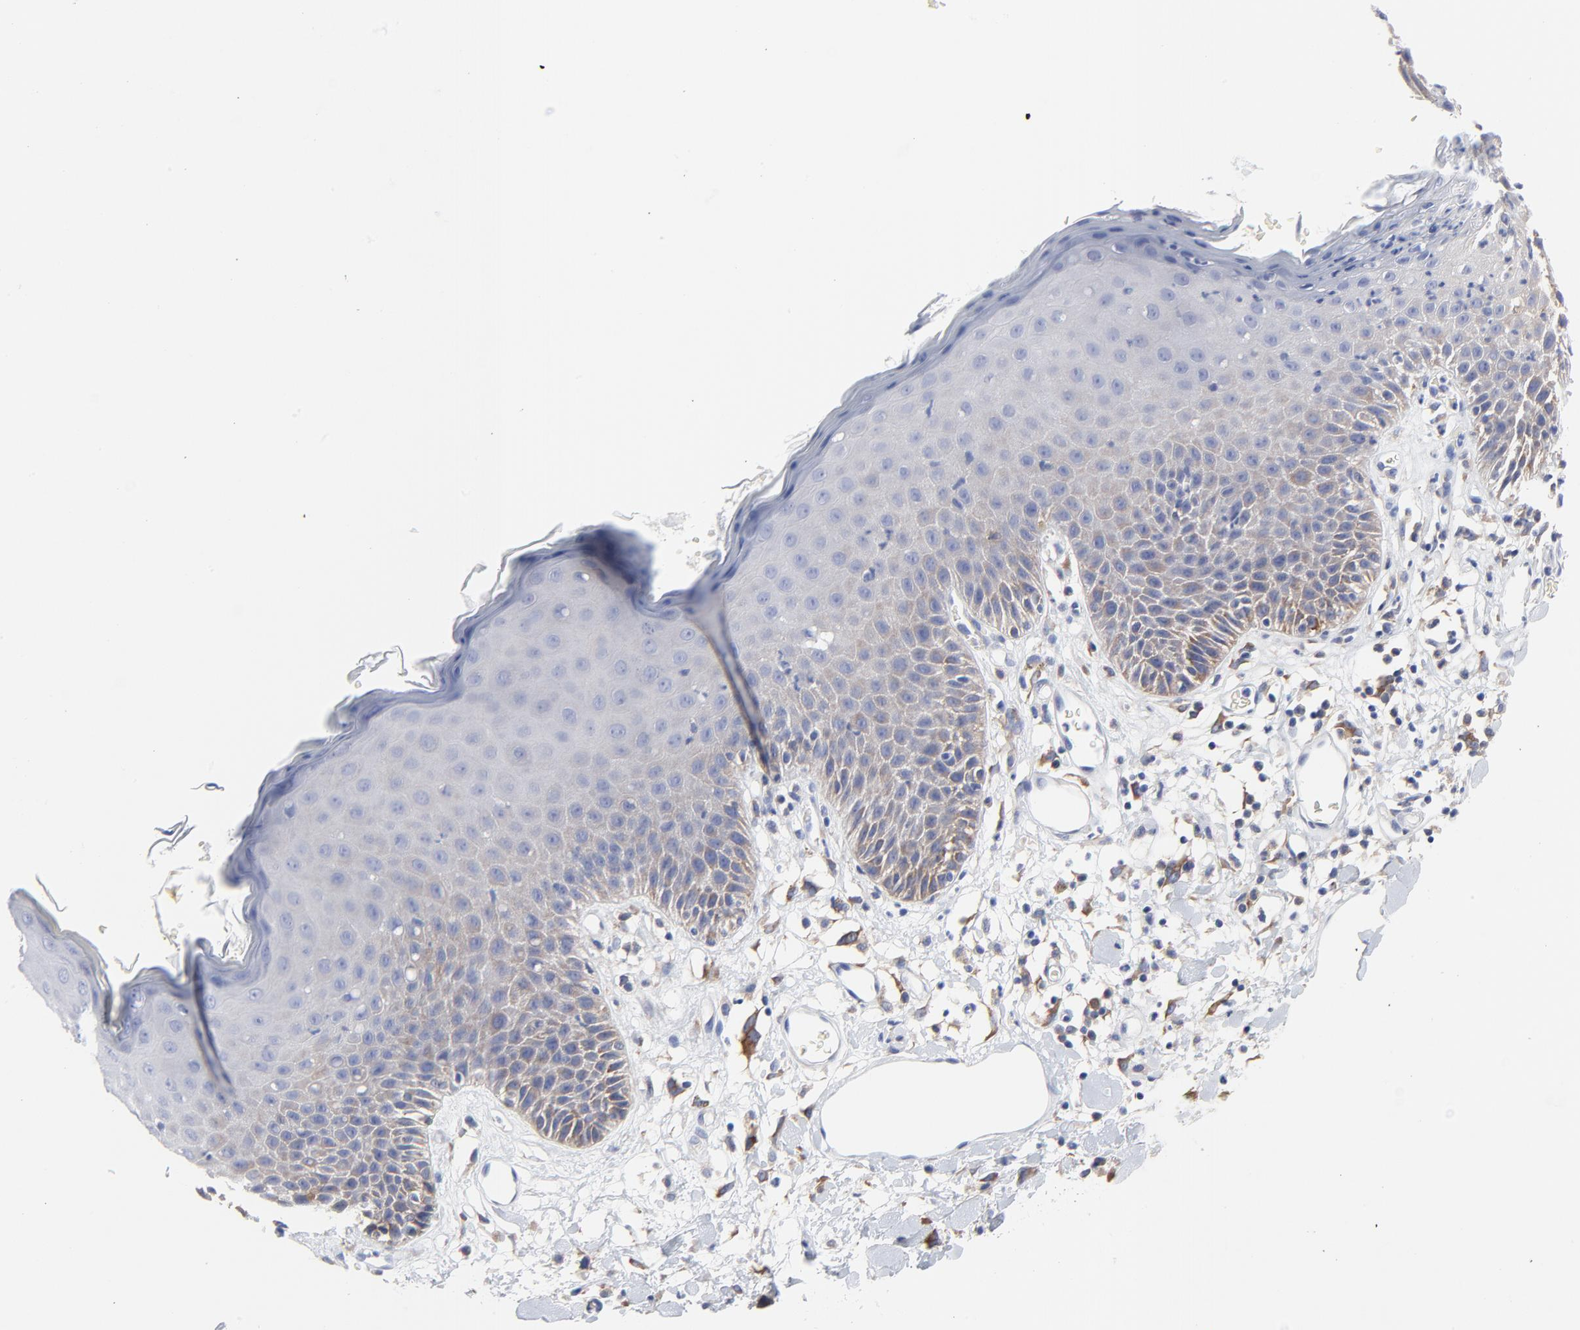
{"staining": {"intensity": "weak", "quantity": "25%-75%", "location": "cytoplasmic/membranous"}, "tissue": "skin", "cell_type": "Epidermal cells", "image_type": "normal", "snomed": [{"axis": "morphology", "description": "Normal tissue, NOS"}, {"axis": "topography", "description": "Vulva"}, {"axis": "topography", "description": "Peripheral nerve tissue"}], "caption": "This micrograph displays benign skin stained with immunohistochemistry to label a protein in brown. The cytoplasmic/membranous of epidermal cells show weak positivity for the protein. Nuclei are counter-stained blue.", "gene": "STAT2", "patient": {"sex": "female", "age": 68}}